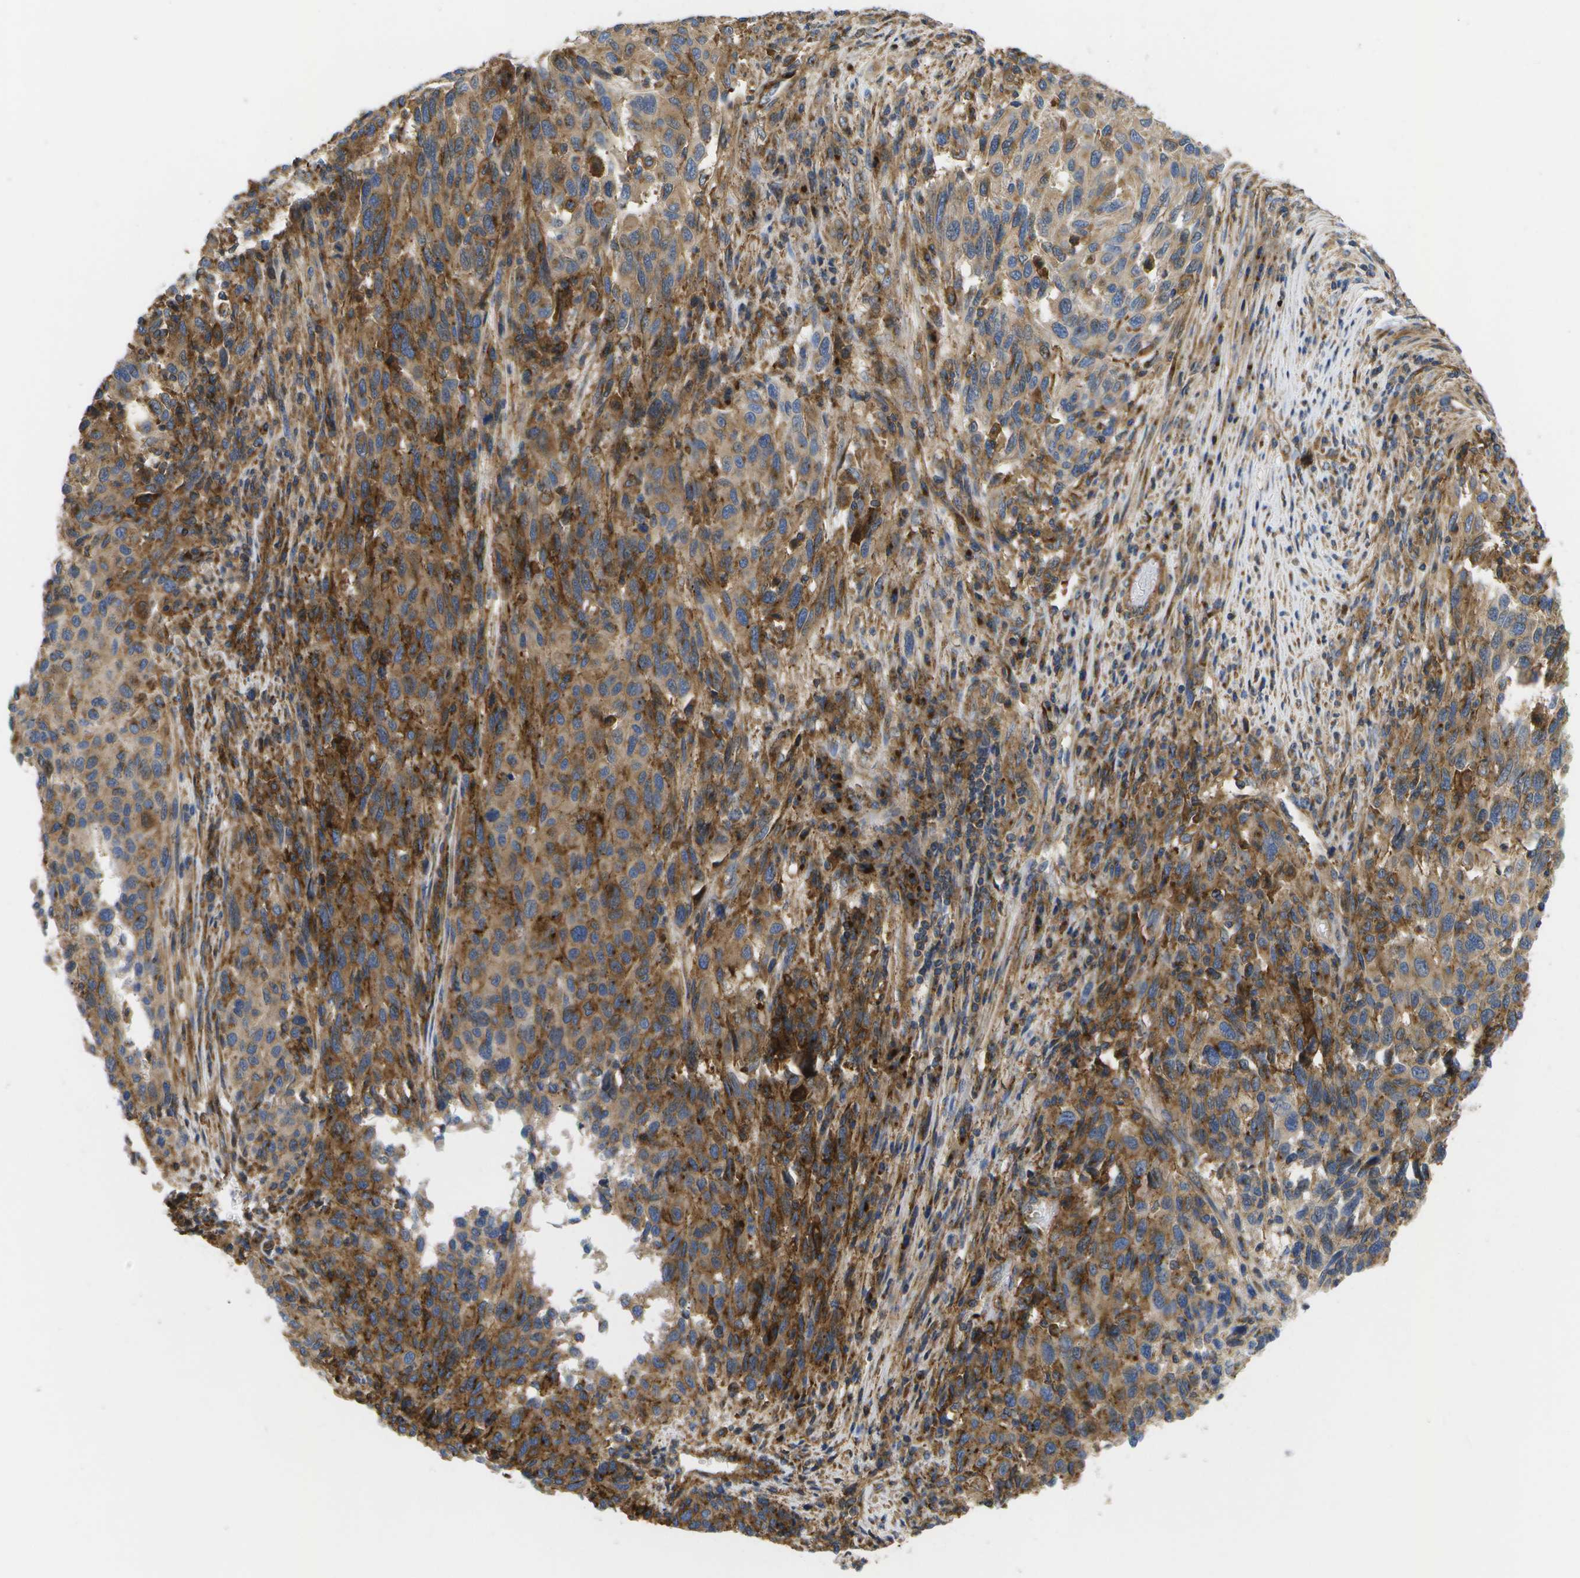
{"staining": {"intensity": "moderate", "quantity": ">75%", "location": "cytoplasmic/membranous"}, "tissue": "melanoma", "cell_type": "Tumor cells", "image_type": "cancer", "snomed": [{"axis": "morphology", "description": "Malignant melanoma, Metastatic site"}, {"axis": "topography", "description": "Lymph node"}], "caption": "Melanoma stained with immunohistochemistry (IHC) reveals moderate cytoplasmic/membranous positivity in about >75% of tumor cells.", "gene": "BST2", "patient": {"sex": "male", "age": 61}}